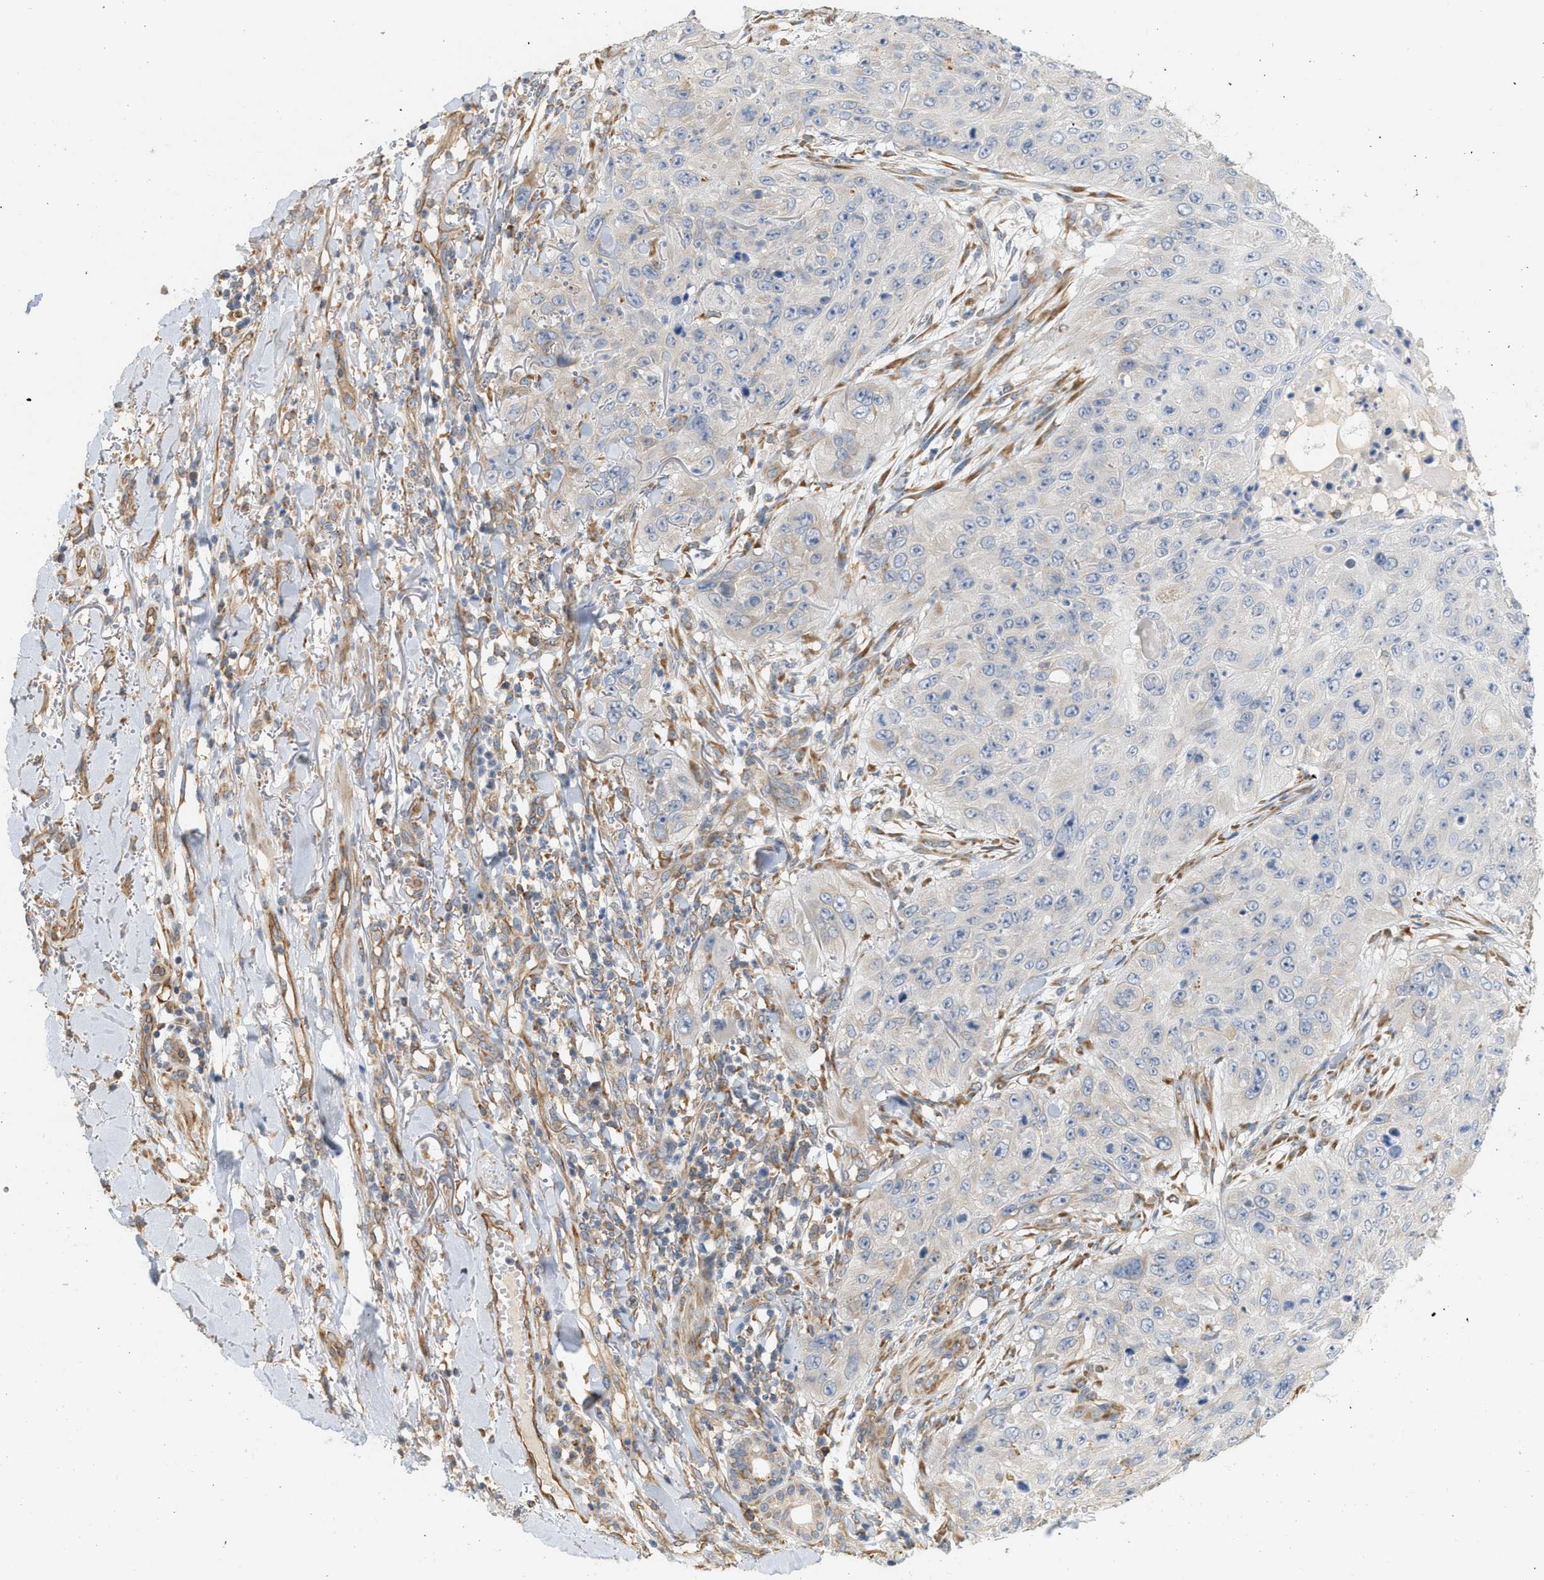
{"staining": {"intensity": "negative", "quantity": "none", "location": "none"}, "tissue": "skin cancer", "cell_type": "Tumor cells", "image_type": "cancer", "snomed": [{"axis": "morphology", "description": "Squamous cell carcinoma, NOS"}, {"axis": "topography", "description": "Skin"}], "caption": "Photomicrograph shows no significant protein expression in tumor cells of skin cancer.", "gene": "SVOP", "patient": {"sex": "female", "age": 80}}